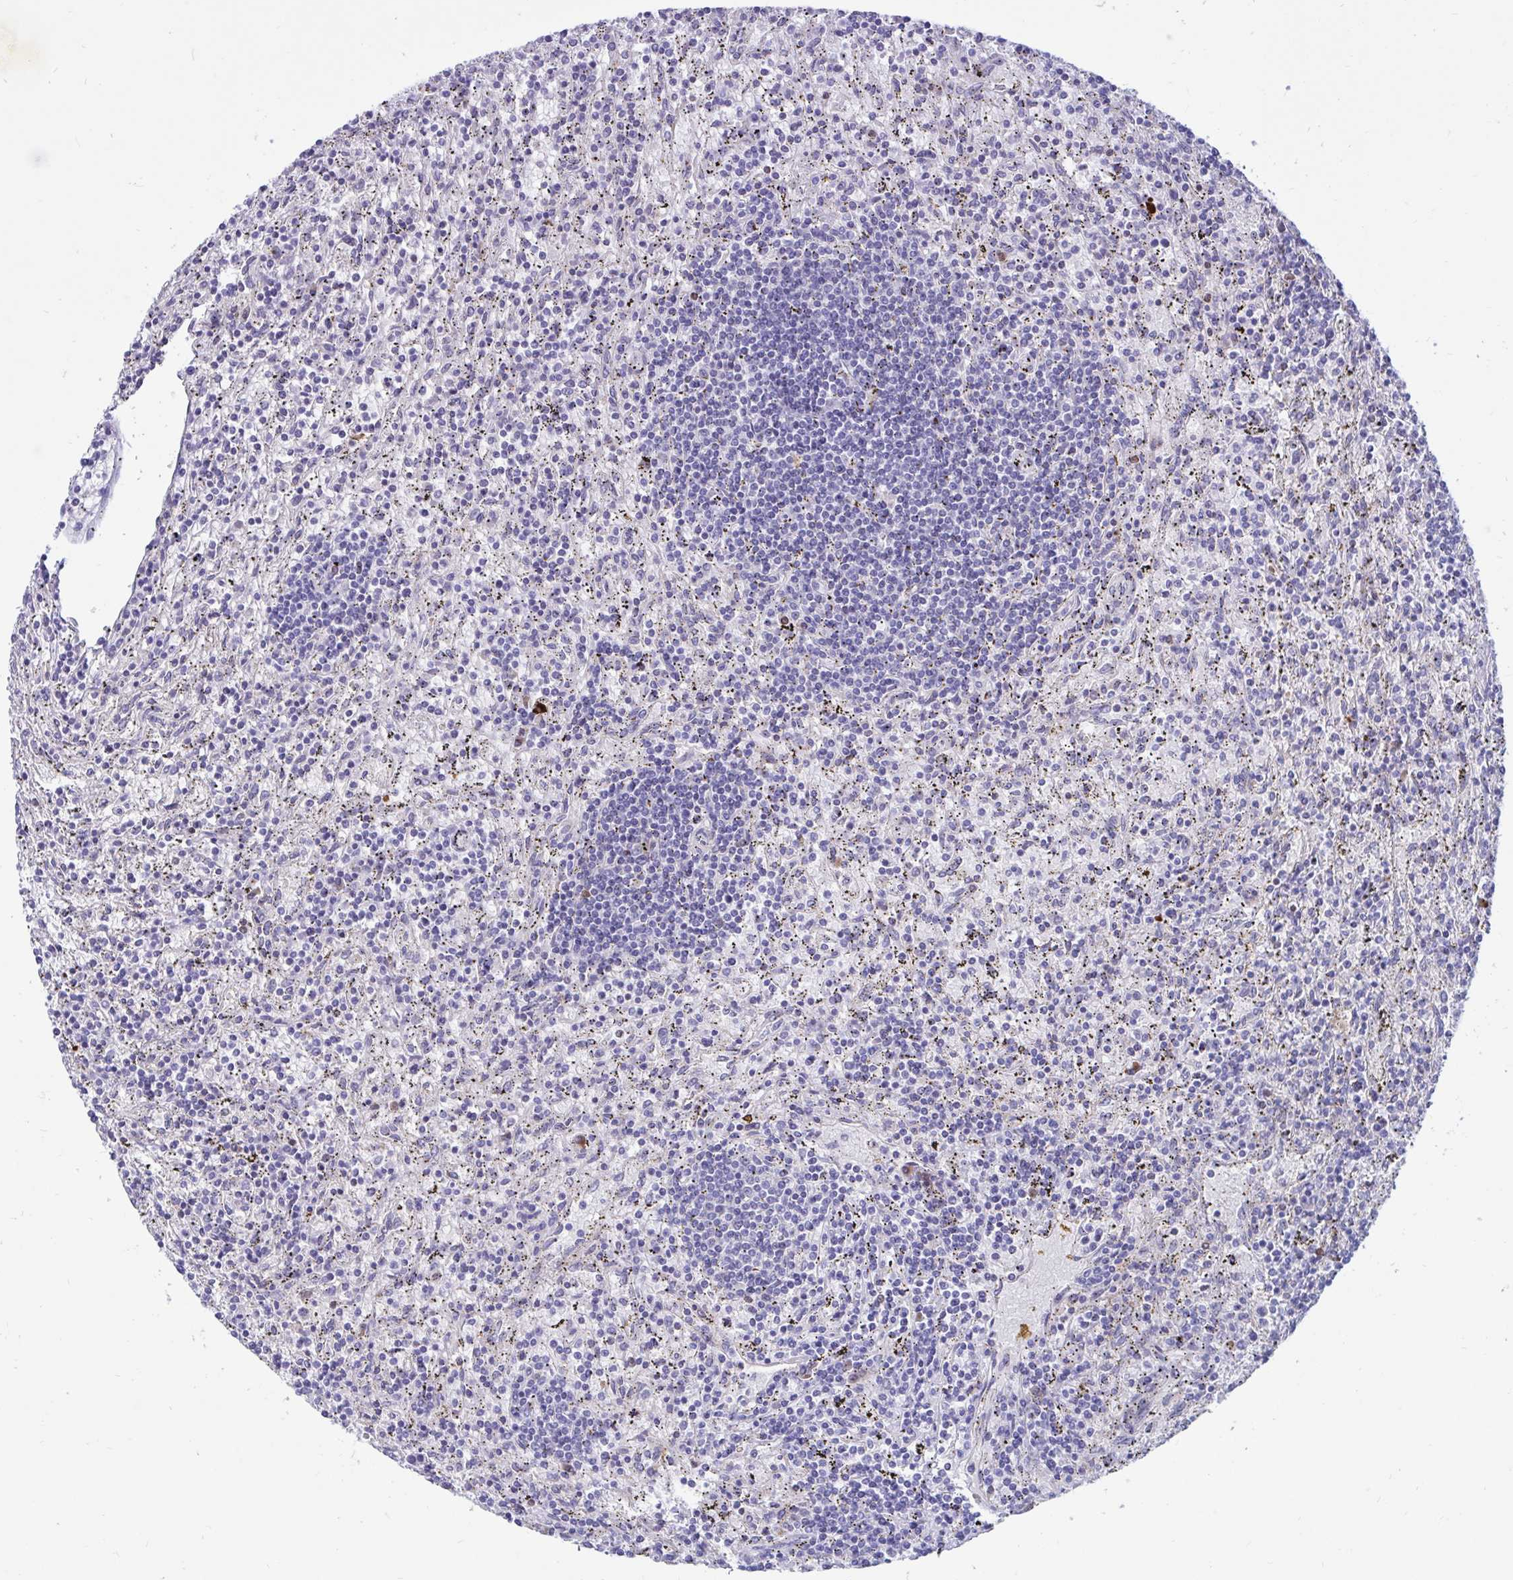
{"staining": {"intensity": "negative", "quantity": "none", "location": "none"}, "tissue": "lymphoma", "cell_type": "Tumor cells", "image_type": "cancer", "snomed": [{"axis": "morphology", "description": "Malignant lymphoma, non-Hodgkin's type, Low grade"}, {"axis": "topography", "description": "Spleen"}], "caption": "Histopathology image shows no protein positivity in tumor cells of low-grade malignant lymphoma, non-Hodgkin's type tissue. The staining was performed using DAB (3,3'-diaminobenzidine) to visualize the protein expression in brown, while the nuclei were stained in blue with hematoxylin (Magnification: 20x).", "gene": "FAM219B", "patient": {"sex": "male", "age": 76}}